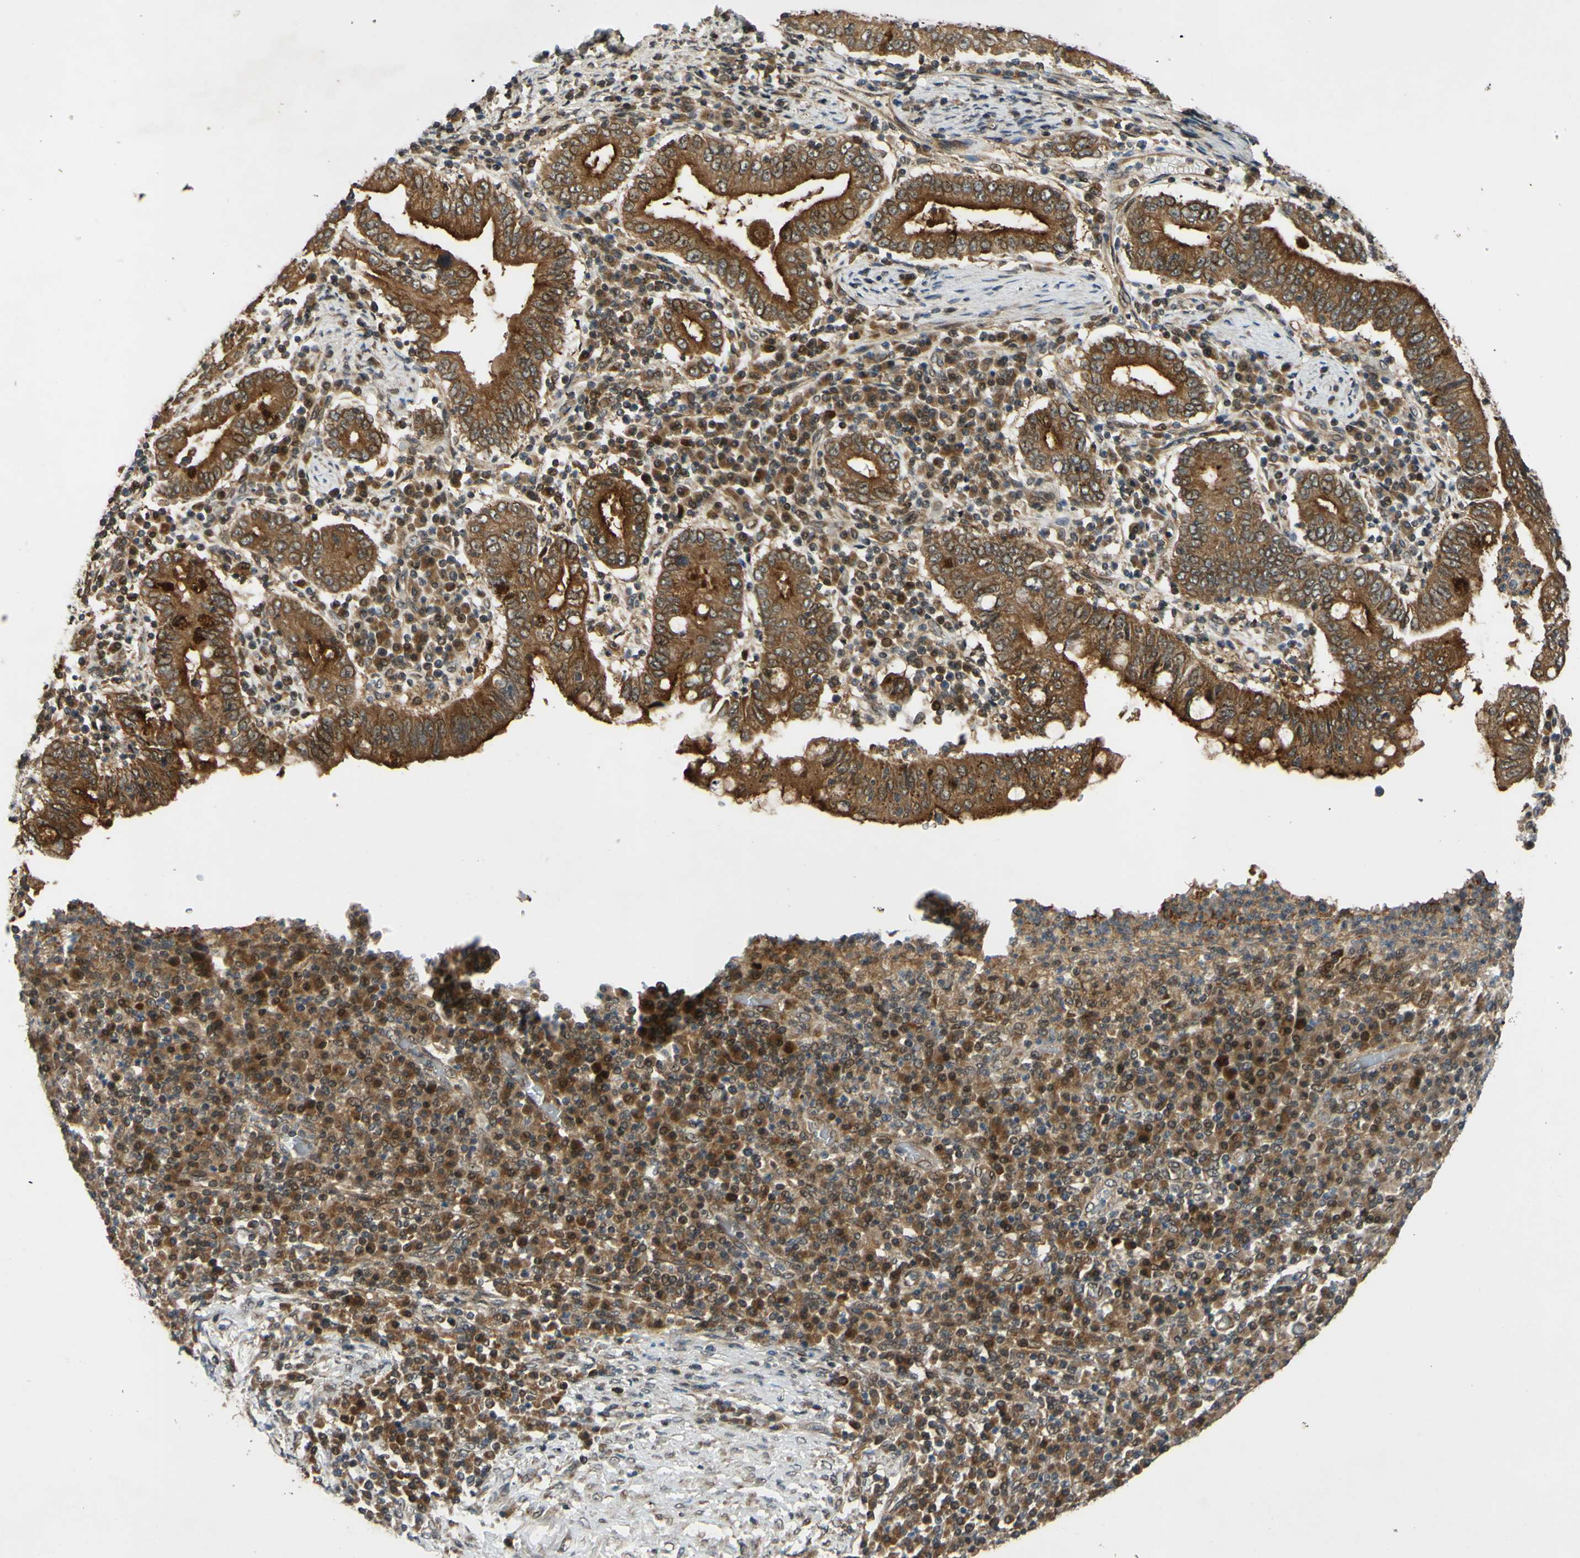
{"staining": {"intensity": "moderate", "quantity": ">75%", "location": "cytoplasmic/membranous"}, "tissue": "stomach cancer", "cell_type": "Tumor cells", "image_type": "cancer", "snomed": [{"axis": "morphology", "description": "Normal tissue, NOS"}, {"axis": "morphology", "description": "Adenocarcinoma, NOS"}, {"axis": "topography", "description": "Esophagus"}, {"axis": "topography", "description": "Stomach, upper"}, {"axis": "topography", "description": "Peripheral nerve tissue"}], "caption": "The immunohistochemical stain shows moderate cytoplasmic/membranous staining in tumor cells of stomach cancer (adenocarcinoma) tissue. (DAB IHC with brightfield microscopy, high magnification).", "gene": "ABCC8", "patient": {"sex": "male", "age": 62}}